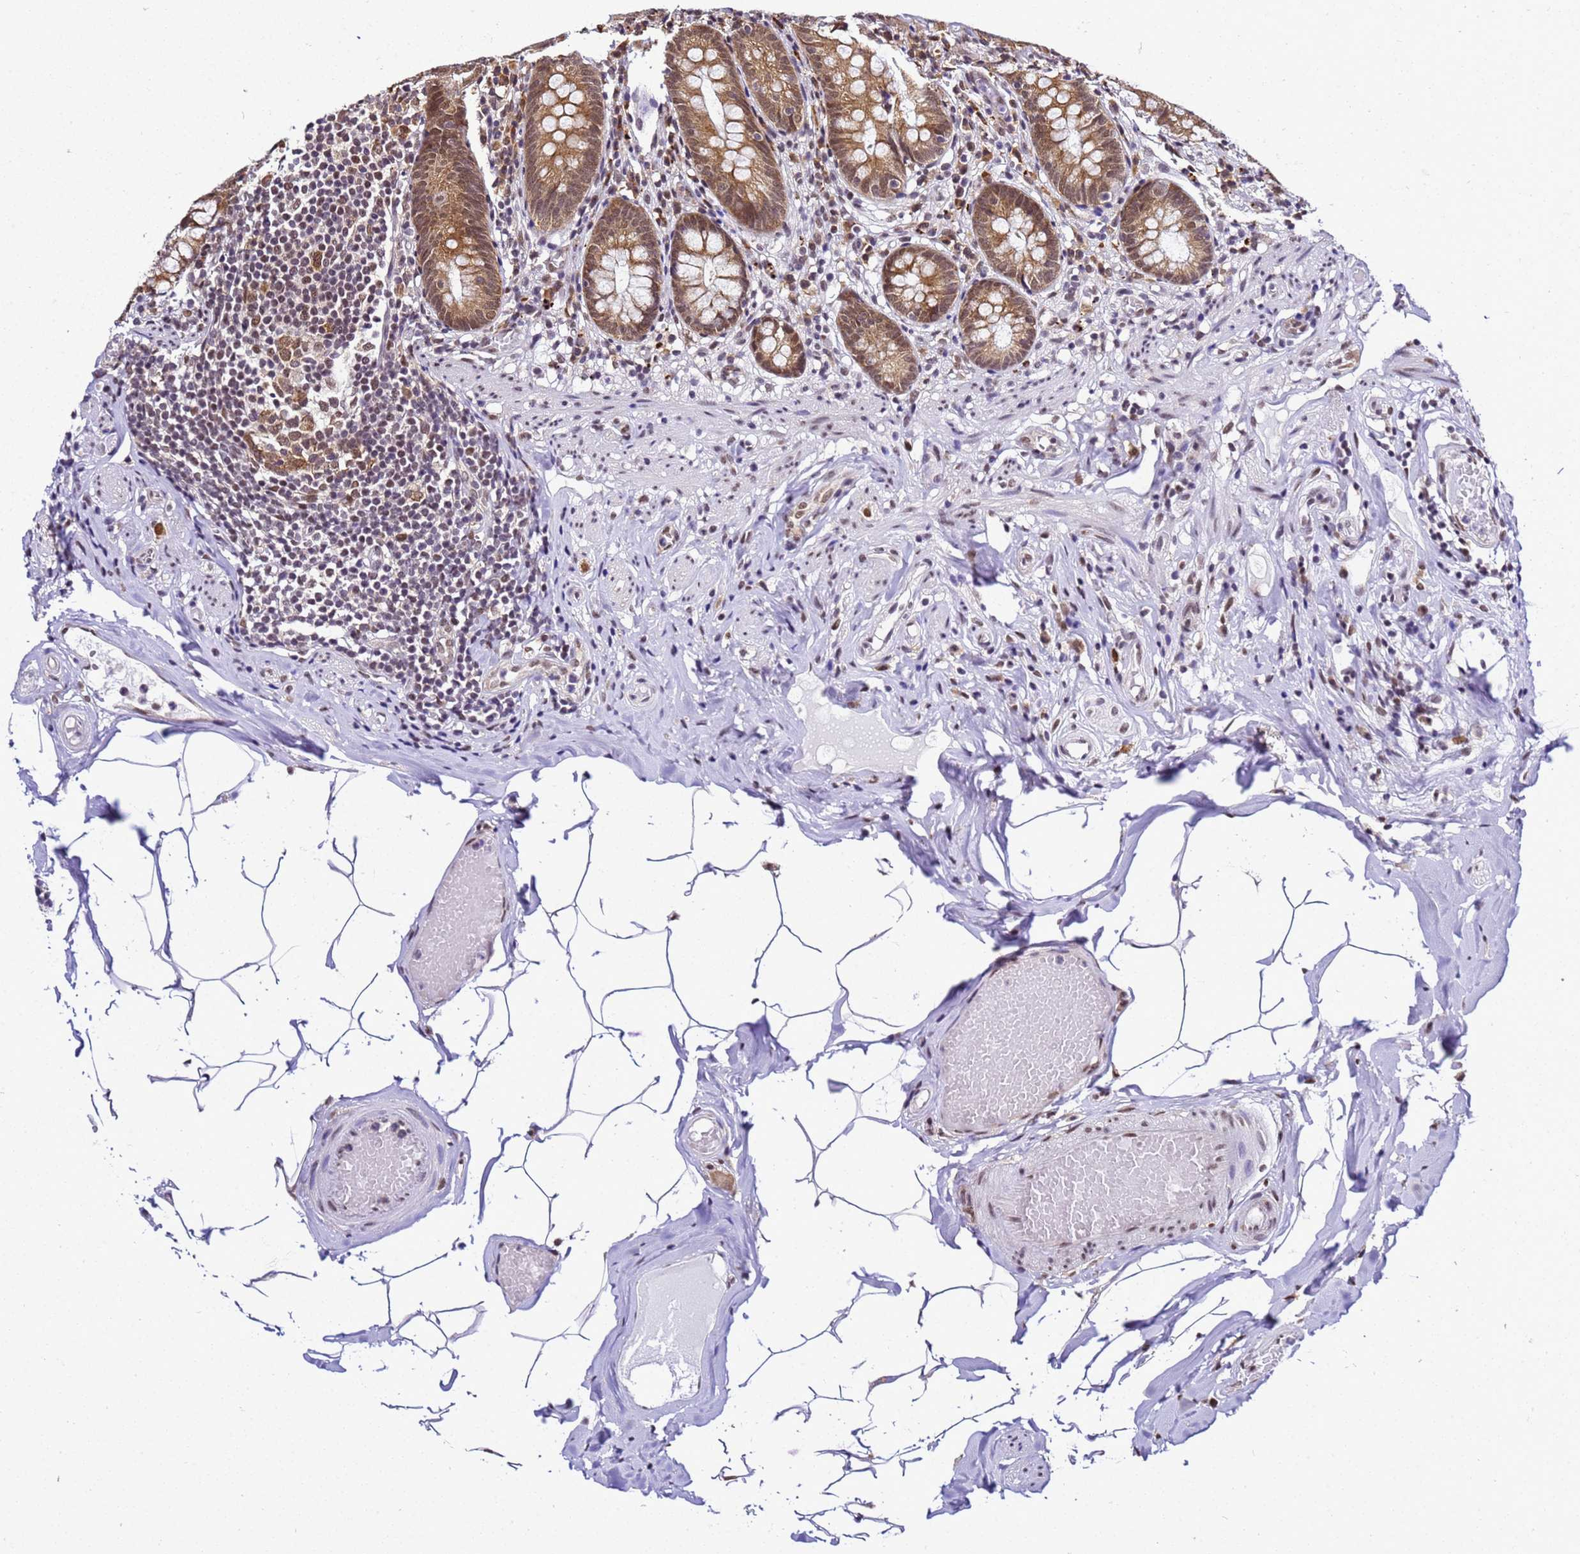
{"staining": {"intensity": "moderate", "quantity": ">75%", "location": "cytoplasmic/membranous"}, "tissue": "appendix", "cell_type": "Glandular cells", "image_type": "normal", "snomed": [{"axis": "morphology", "description": "Normal tissue, NOS"}, {"axis": "topography", "description": "Appendix"}], "caption": "Human appendix stained for a protein (brown) shows moderate cytoplasmic/membranous positive positivity in approximately >75% of glandular cells.", "gene": "SMN1", "patient": {"sex": "male", "age": 55}}